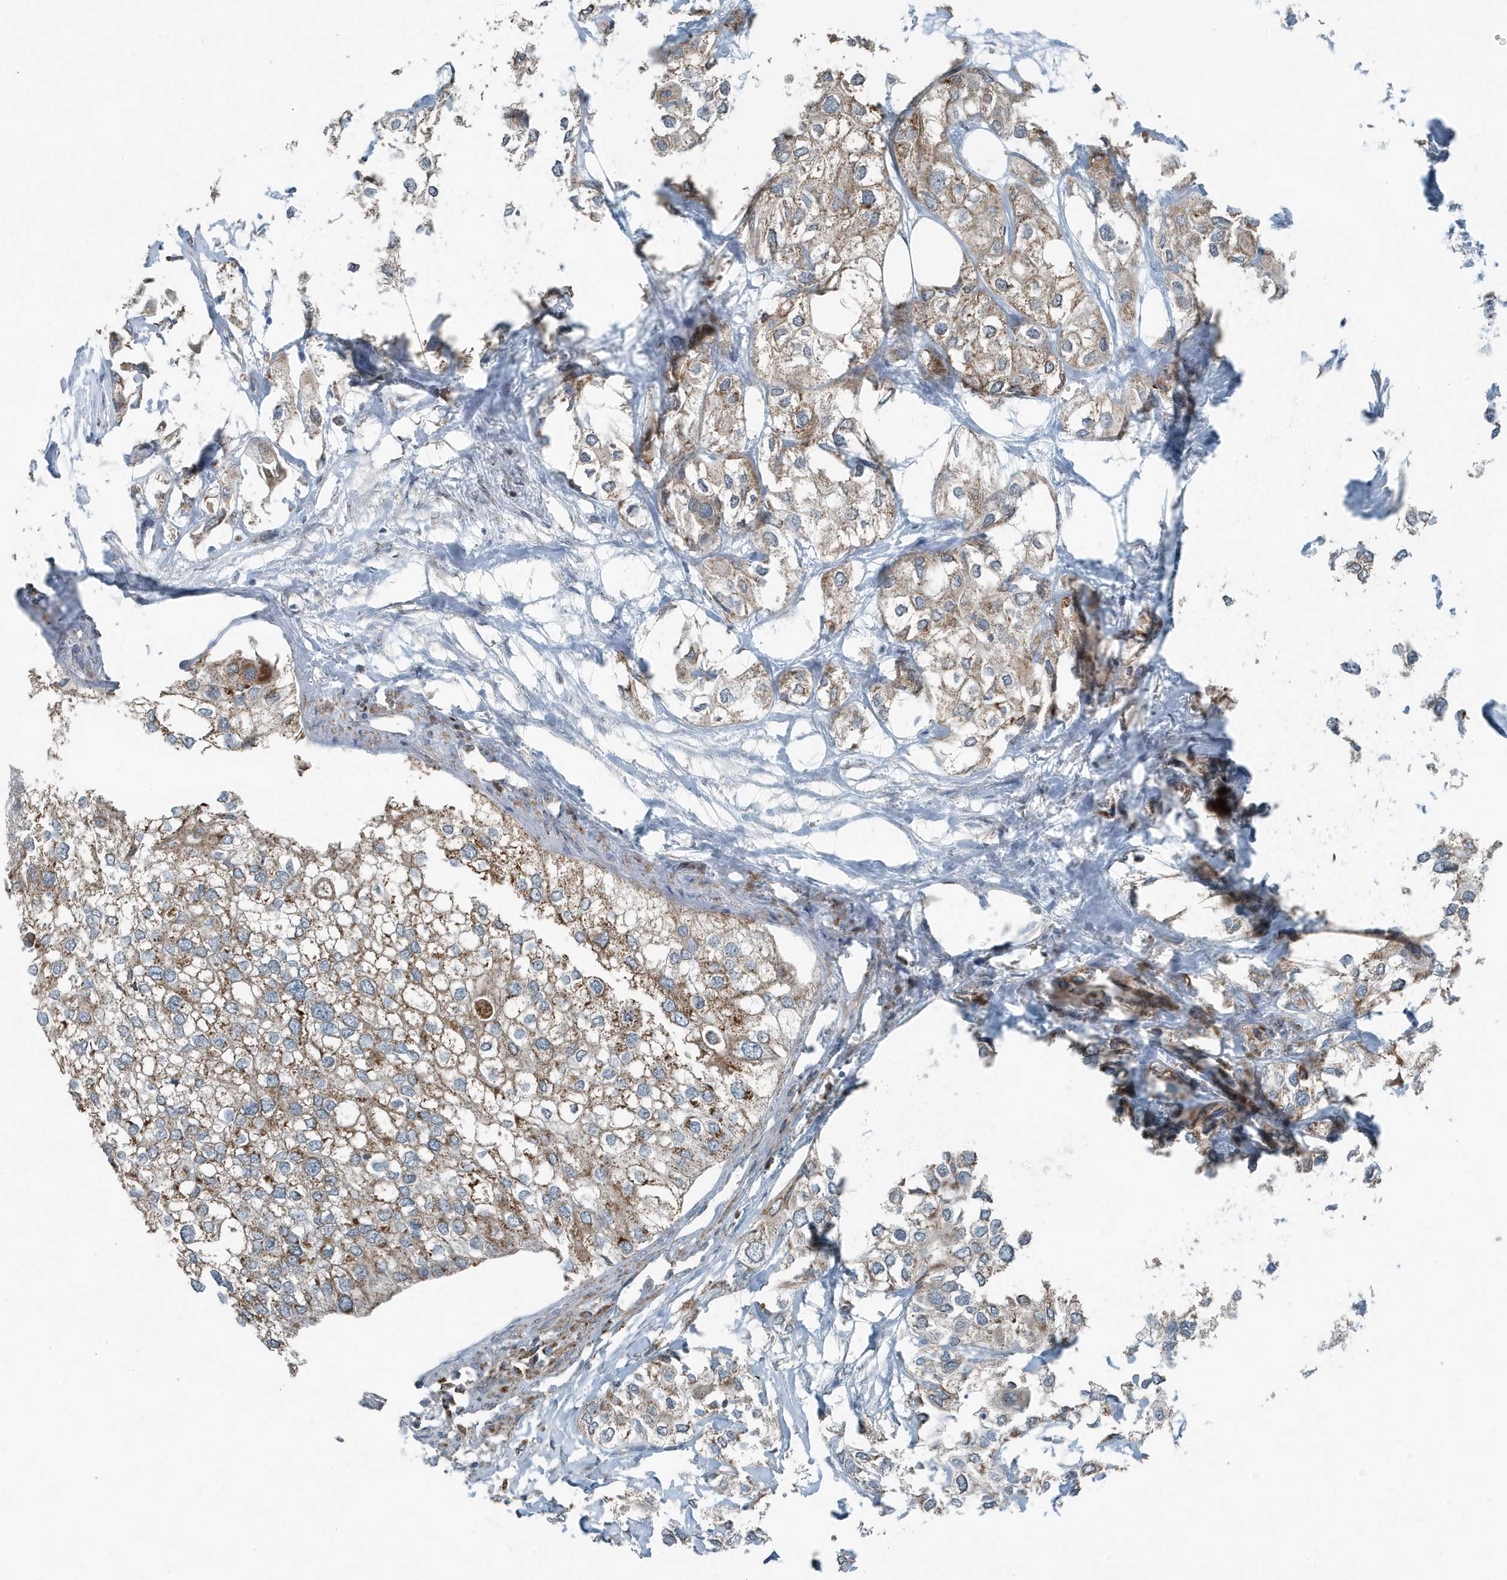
{"staining": {"intensity": "weak", "quantity": ">75%", "location": "cytoplasmic/membranous"}, "tissue": "urothelial cancer", "cell_type": "Tumor cells", "image_type": "cancer", "snomed": [{"axis": "morphology", "description": "Urothelial carcinoma, High grade"}, {"axis": "topography", "description": "Urinary bladder"}], "caption": "A brown stain highlights weak cytoplasmic/membranous expression of a protein in urothelial cancer tumor cells.", "gene": "MT-CYB", "patient": {"sex": "male", "age": 64}}